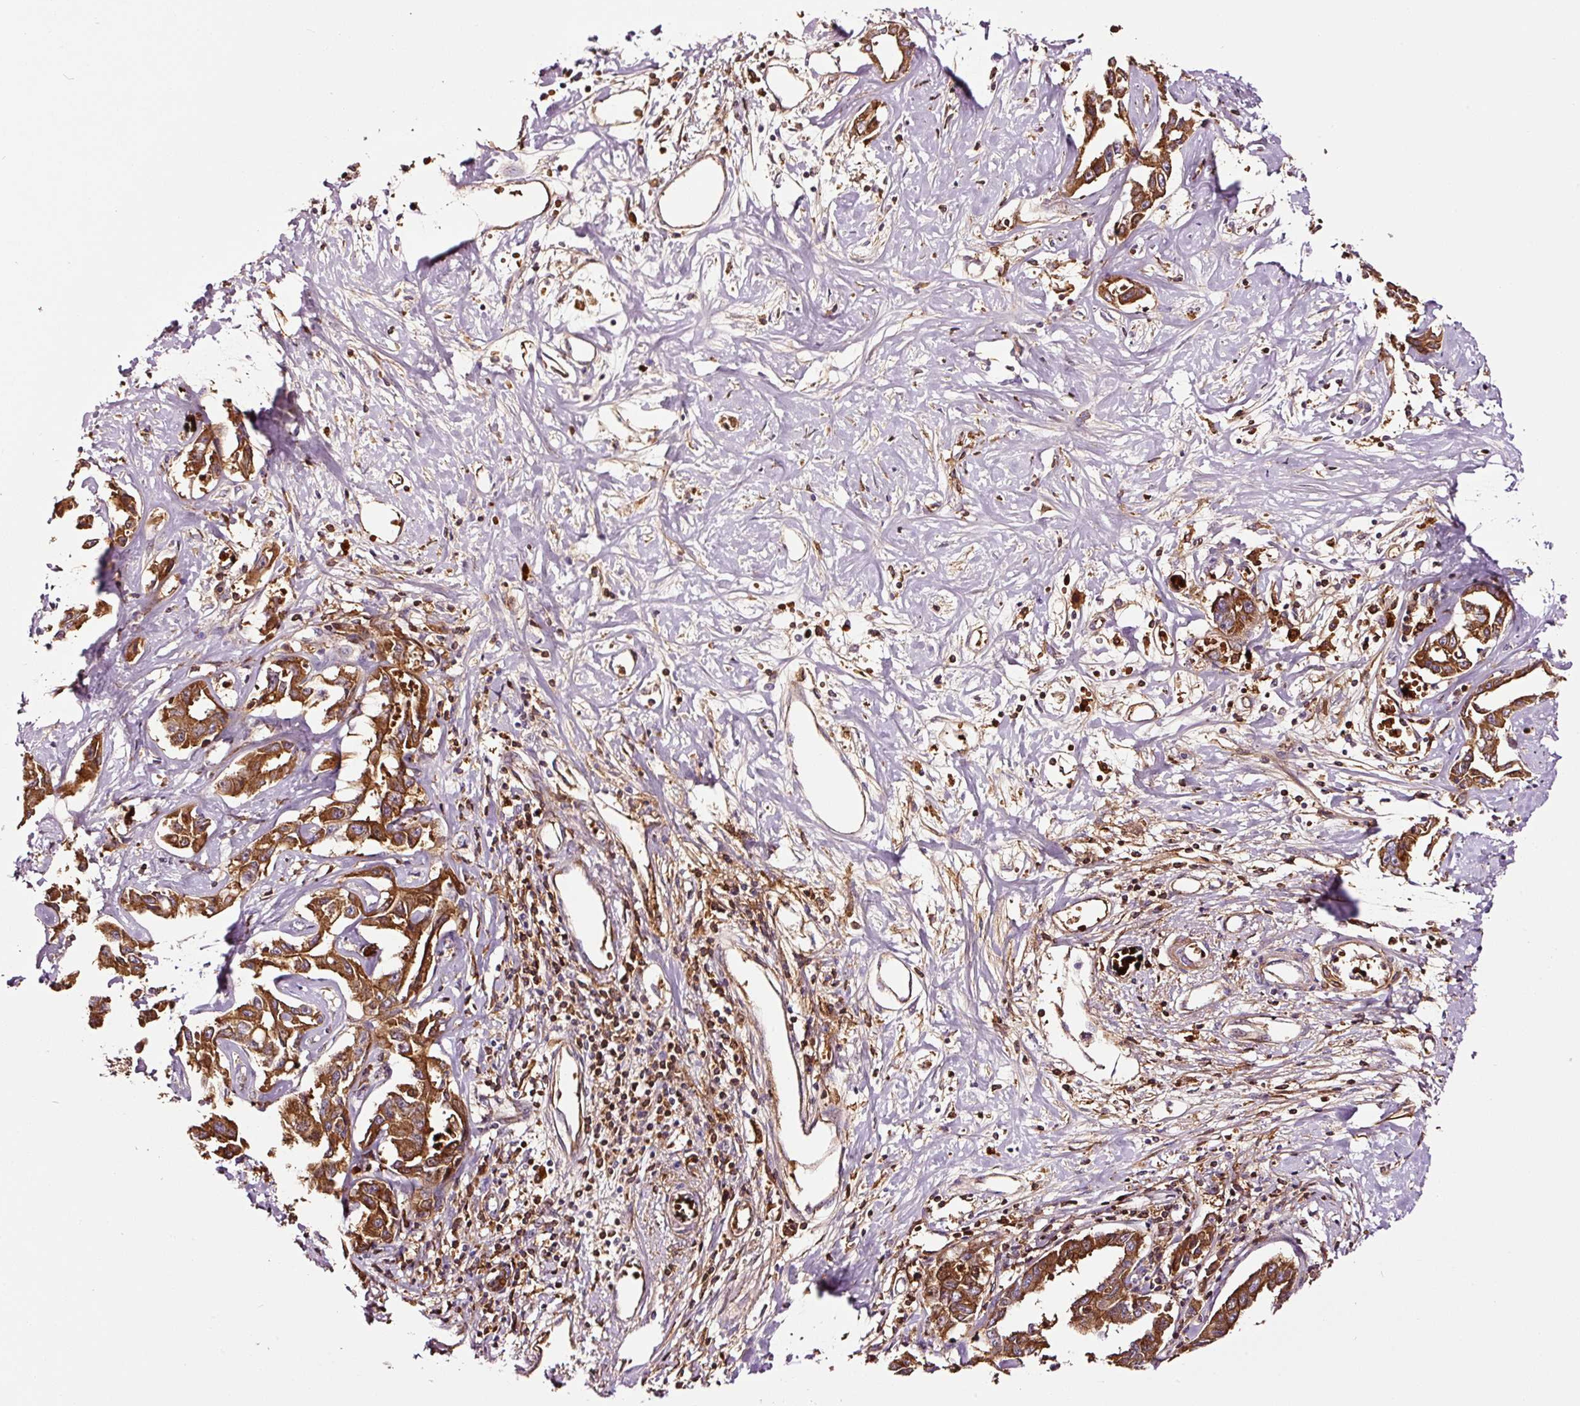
{"staining": {"intensity": "strong", "quantity": ">75%", "location": "cytoplasmic/membranous"}, "tissue": "liver cancer", "cell_type": "Tumor cells", "image_type": "cancer", "snomed": [{"axis": "morphology", "description": "Cholangiocarcinoma"}, {"axis": "topography", "description": "Liver"}], "caption": "High-magnification brightfield microscopy of liver cholangiocarcinoma stained with DAB (3,3'-diaminobenzidine) (brown) and counterstained with hematoxylin (blue). tumor cells exhibit strong cytoplasmic/membranous staining is identified in approximately>75% of cells.", "gene": "PGLYRP2", "patient": {"sex": "male", "age": 59}}